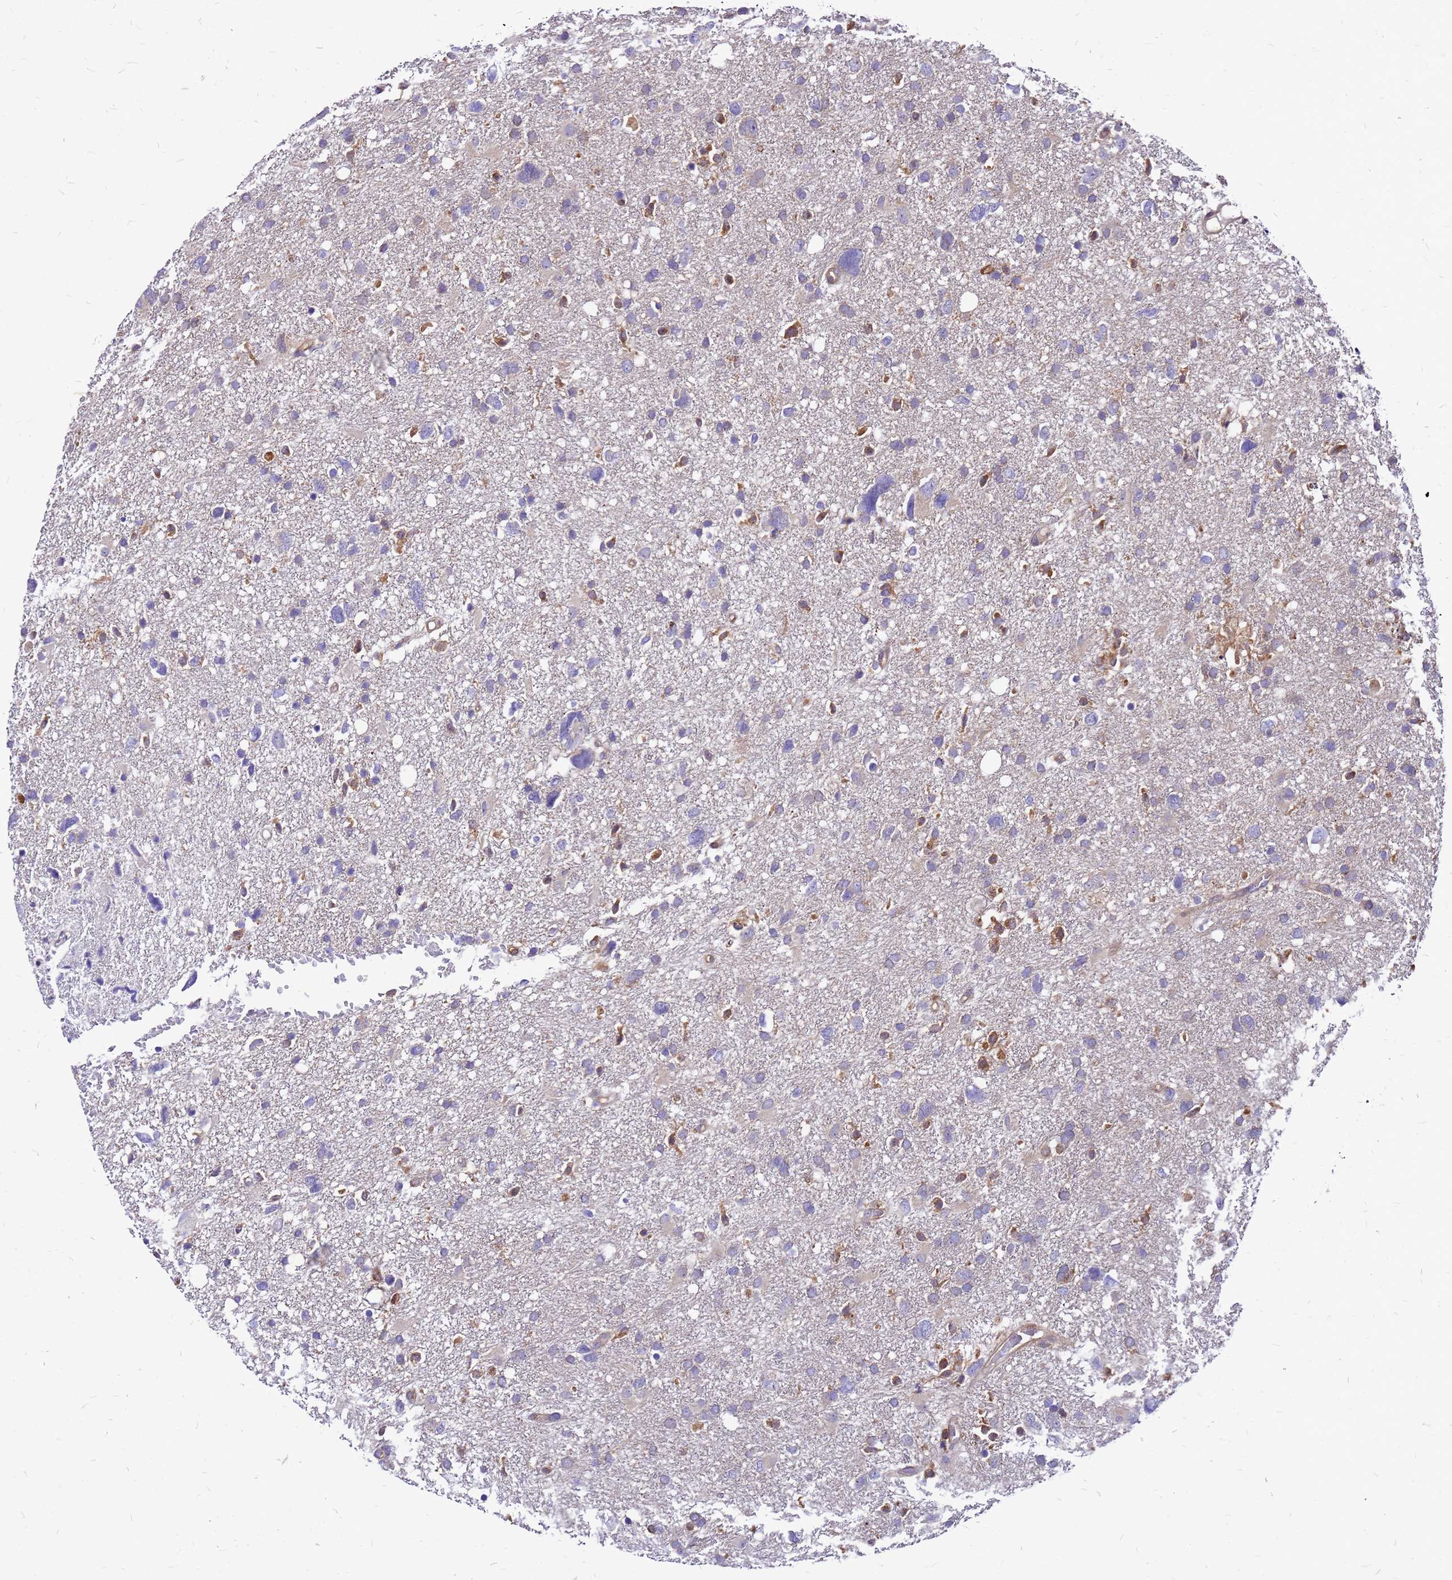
{"staining": {"intensity": "negative", "quantity": "none", "location": "none"}, "tissue": "glioma", "cell_type": "Tumor cells", "image_type": "cancer", "snomed": [{"axis": "morphology", "description": "Glioma, malignant, High grade"}, {"axis": "topography", "description": "Brain"}], "caption": "IHC photomicrograph of neoplastic tissue: high-grade glioma (malignant) stained with DAB exhibits no significant protein positivity in tumor cells.", "gene": "DUSP23", "patient": {"sex": "male", "age": 61}}